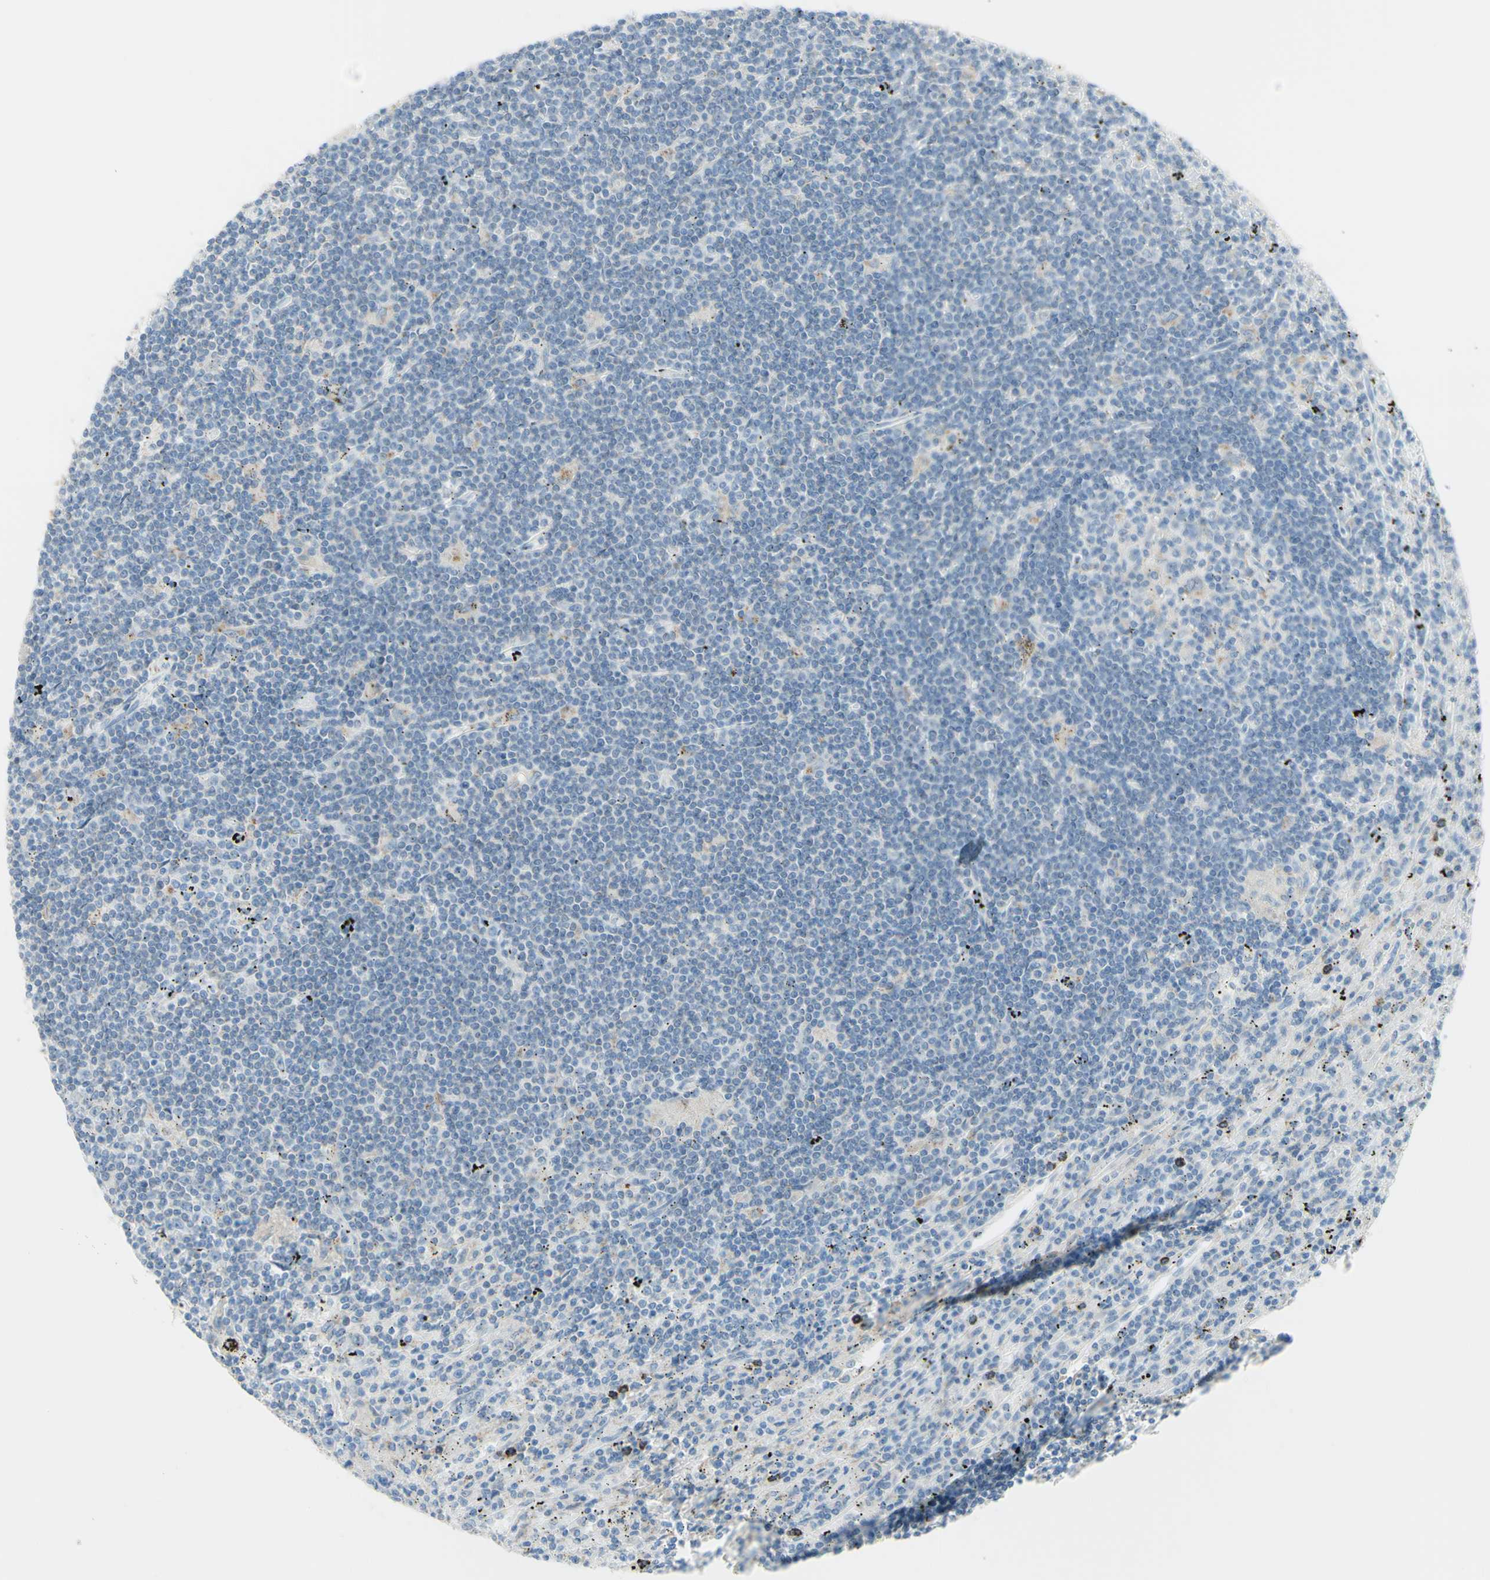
{"staining": {"intensity": "strong", "quantity": "<25%", "location": "cytoplasmic/membranous"}, "tissue": "lymphoma", "cell_type": "Tumor cells", "image_type": "cancer", "snomed": [{"axis": "morphology", "description": "Malignant lymphoma, non-Hodgkin's type, Low grade"}, {"axis": "topography", "description": "Spleen"}], "caption": "Approximately <25% of tumor cells in human malignant lymphoma, non-Hodgkin's type (low-grade) exhibit strong cytoplasmic/membranous protein staining as visualized by brown immunohistochemical staining.", "gene": "TSPAN1", "patient": {"sex": "male", "age": 76}}